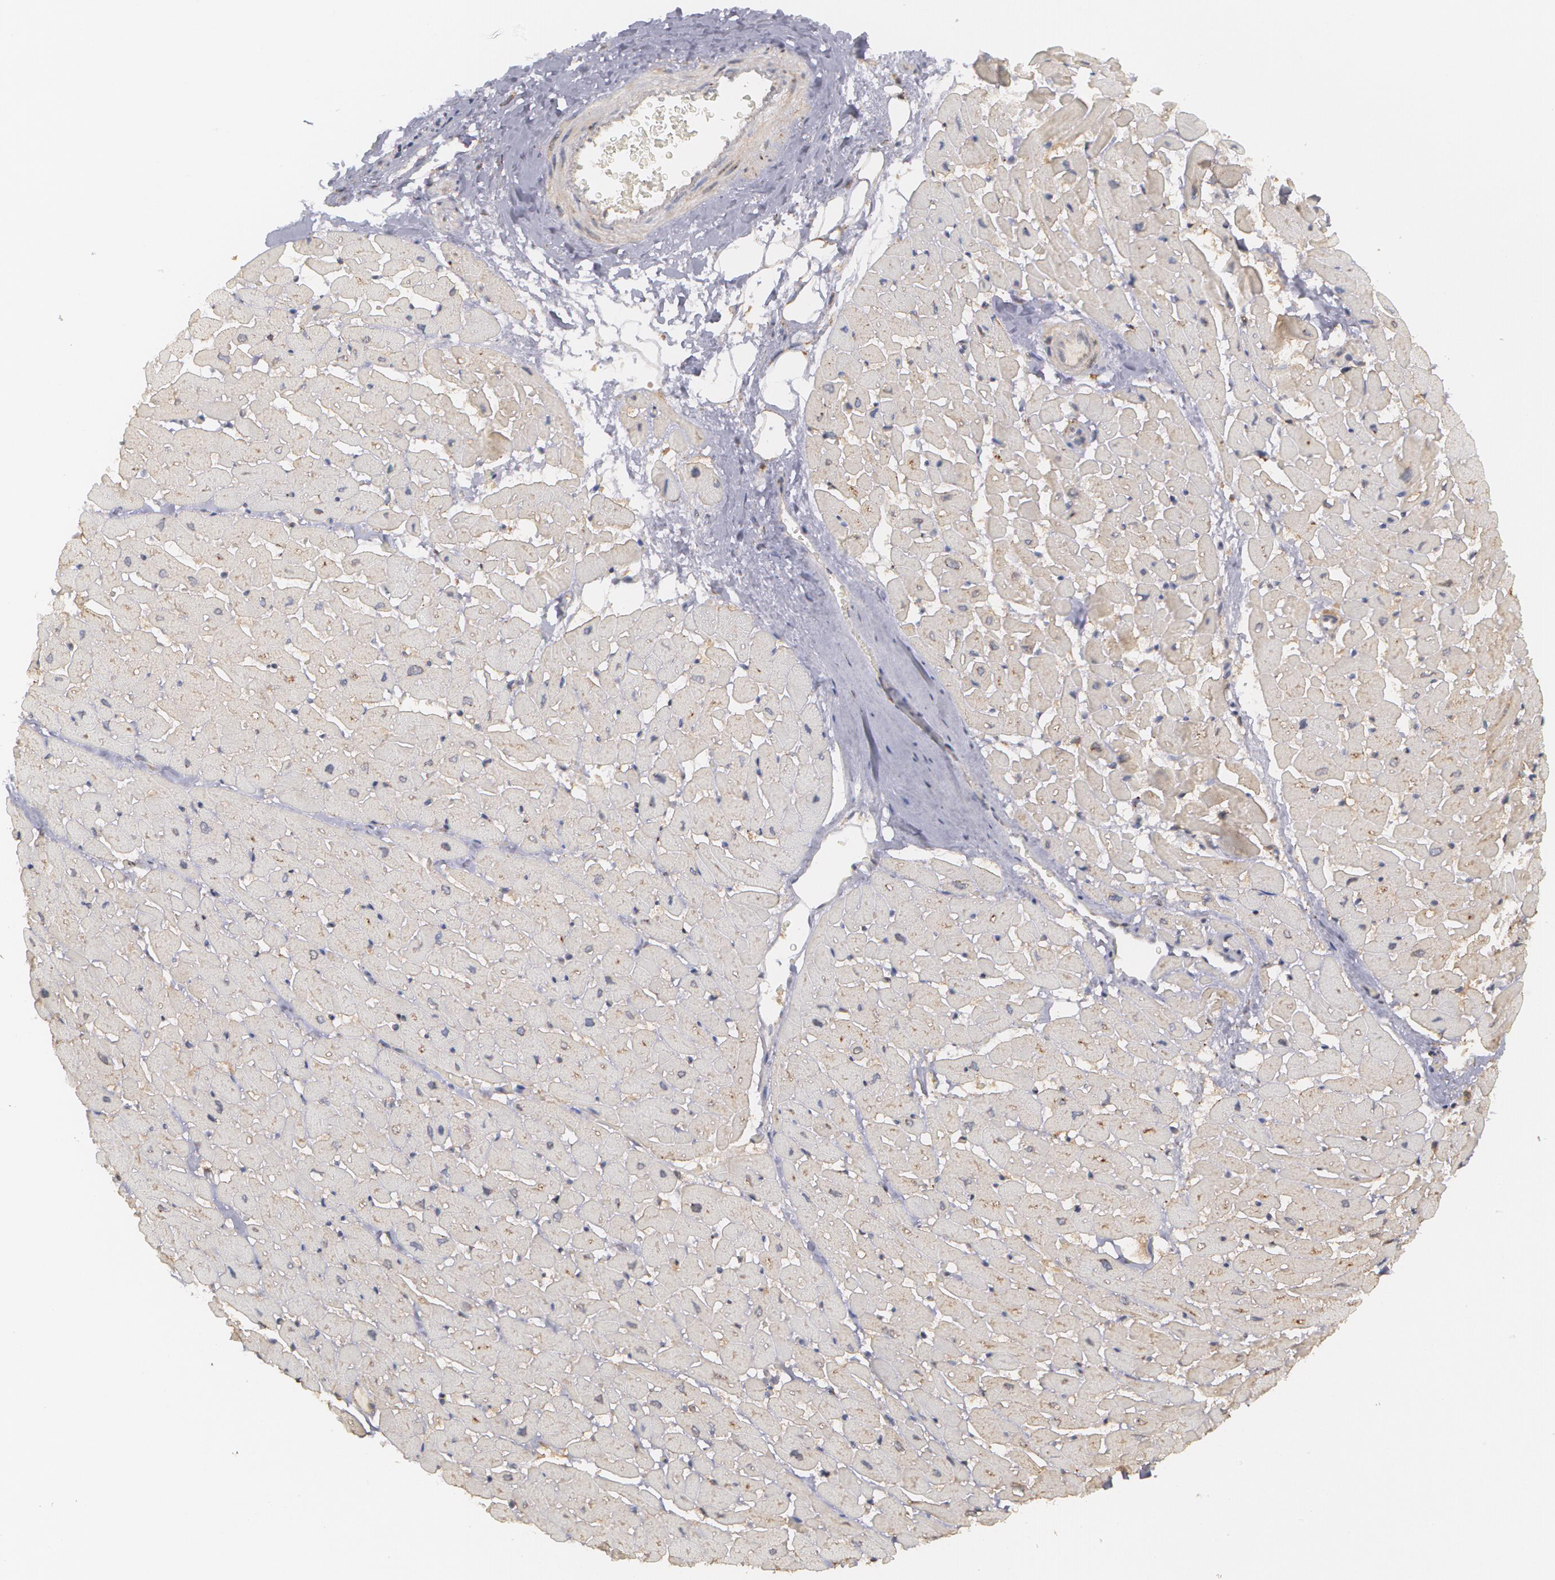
{"staining": {"intensity": "moderate", "quantity": "25%-75%", "location": "cytoplasmic/membranous"}, "tissue": "heart muscle", "cell_type": "Cardiomyocytes", "image_type": "normal", "snomed": [{"axis": "morphology", "description": "Normal tissue, NOS"}, {"axis": "topography", "description": "Heart"}], "caption": "High-power microscopy captured an immunohistochemistry (IHC) micrograph of benign heart muscle, revealing moderate cytoplasmic/membranous positivity in approximately 25%-75% of cardiomyocytes. Immunohistochemistry (ihc) stains the protein in brown and the nuclei are stained blue.", "gene": "MTHFD1", "patient": {"sex": "male", "age": 45}}